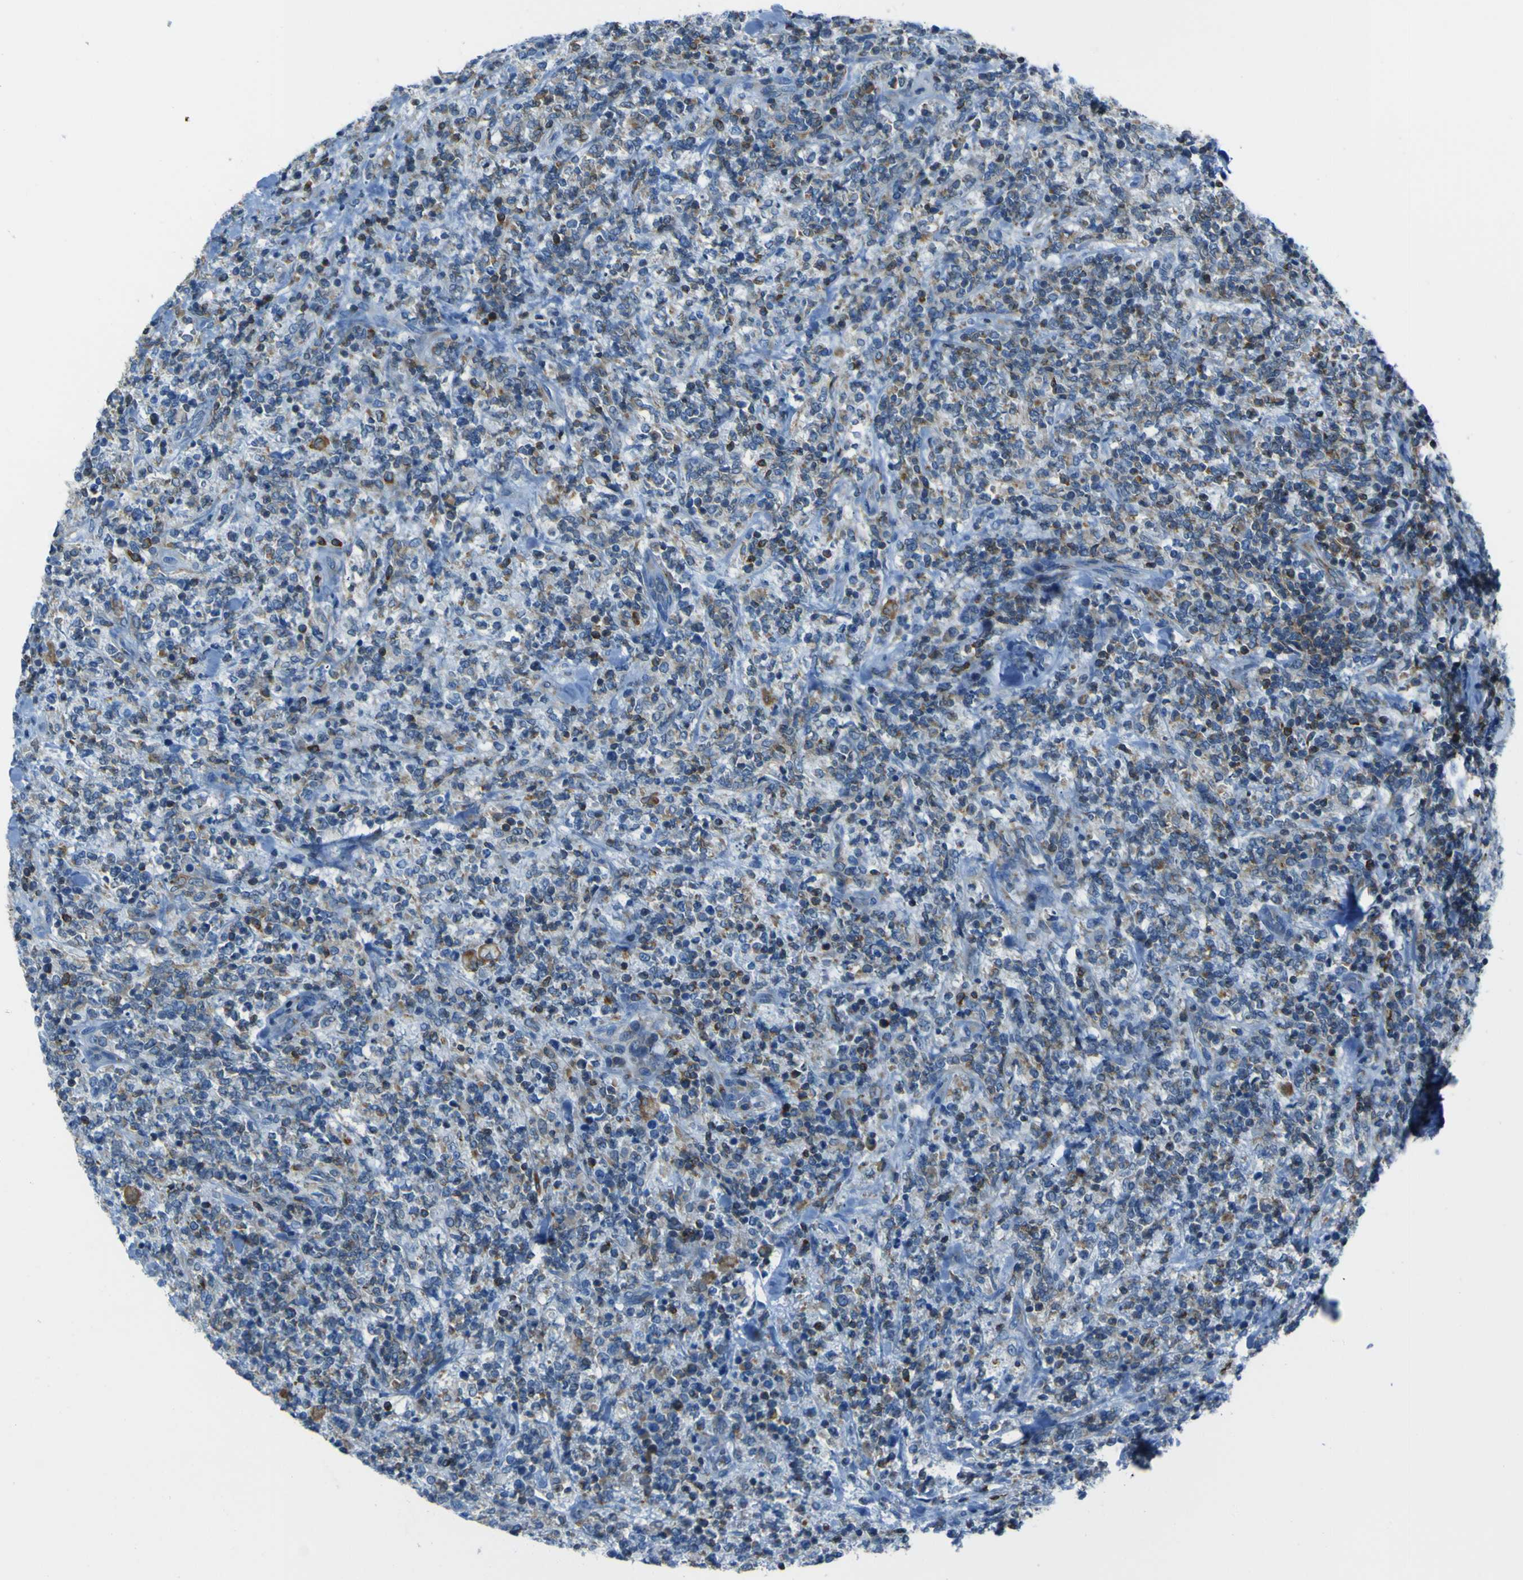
{"staining": {"intensity": "moderate", "quantity": ">75%", "location": "cytoplasmic/membranous"}, "tissue": "lymphoma", "cell_type": "Tumor cells", "image_type": "cancer", "snomed": [{"axis": "morphology", "description": "Malignant lymphoma, non-Hodgkin's type, High grade"}, {"axis": "topography", "description": "Soft tissue"}], "caption": "Lymphoma was stained to show a protein in brown. There is medium levels of moderate cytoplasmic/membranous staining in approximately >75% of tumor cells.", "gene": "STIM1", "patient": {"sex": "male", "age": 18}}